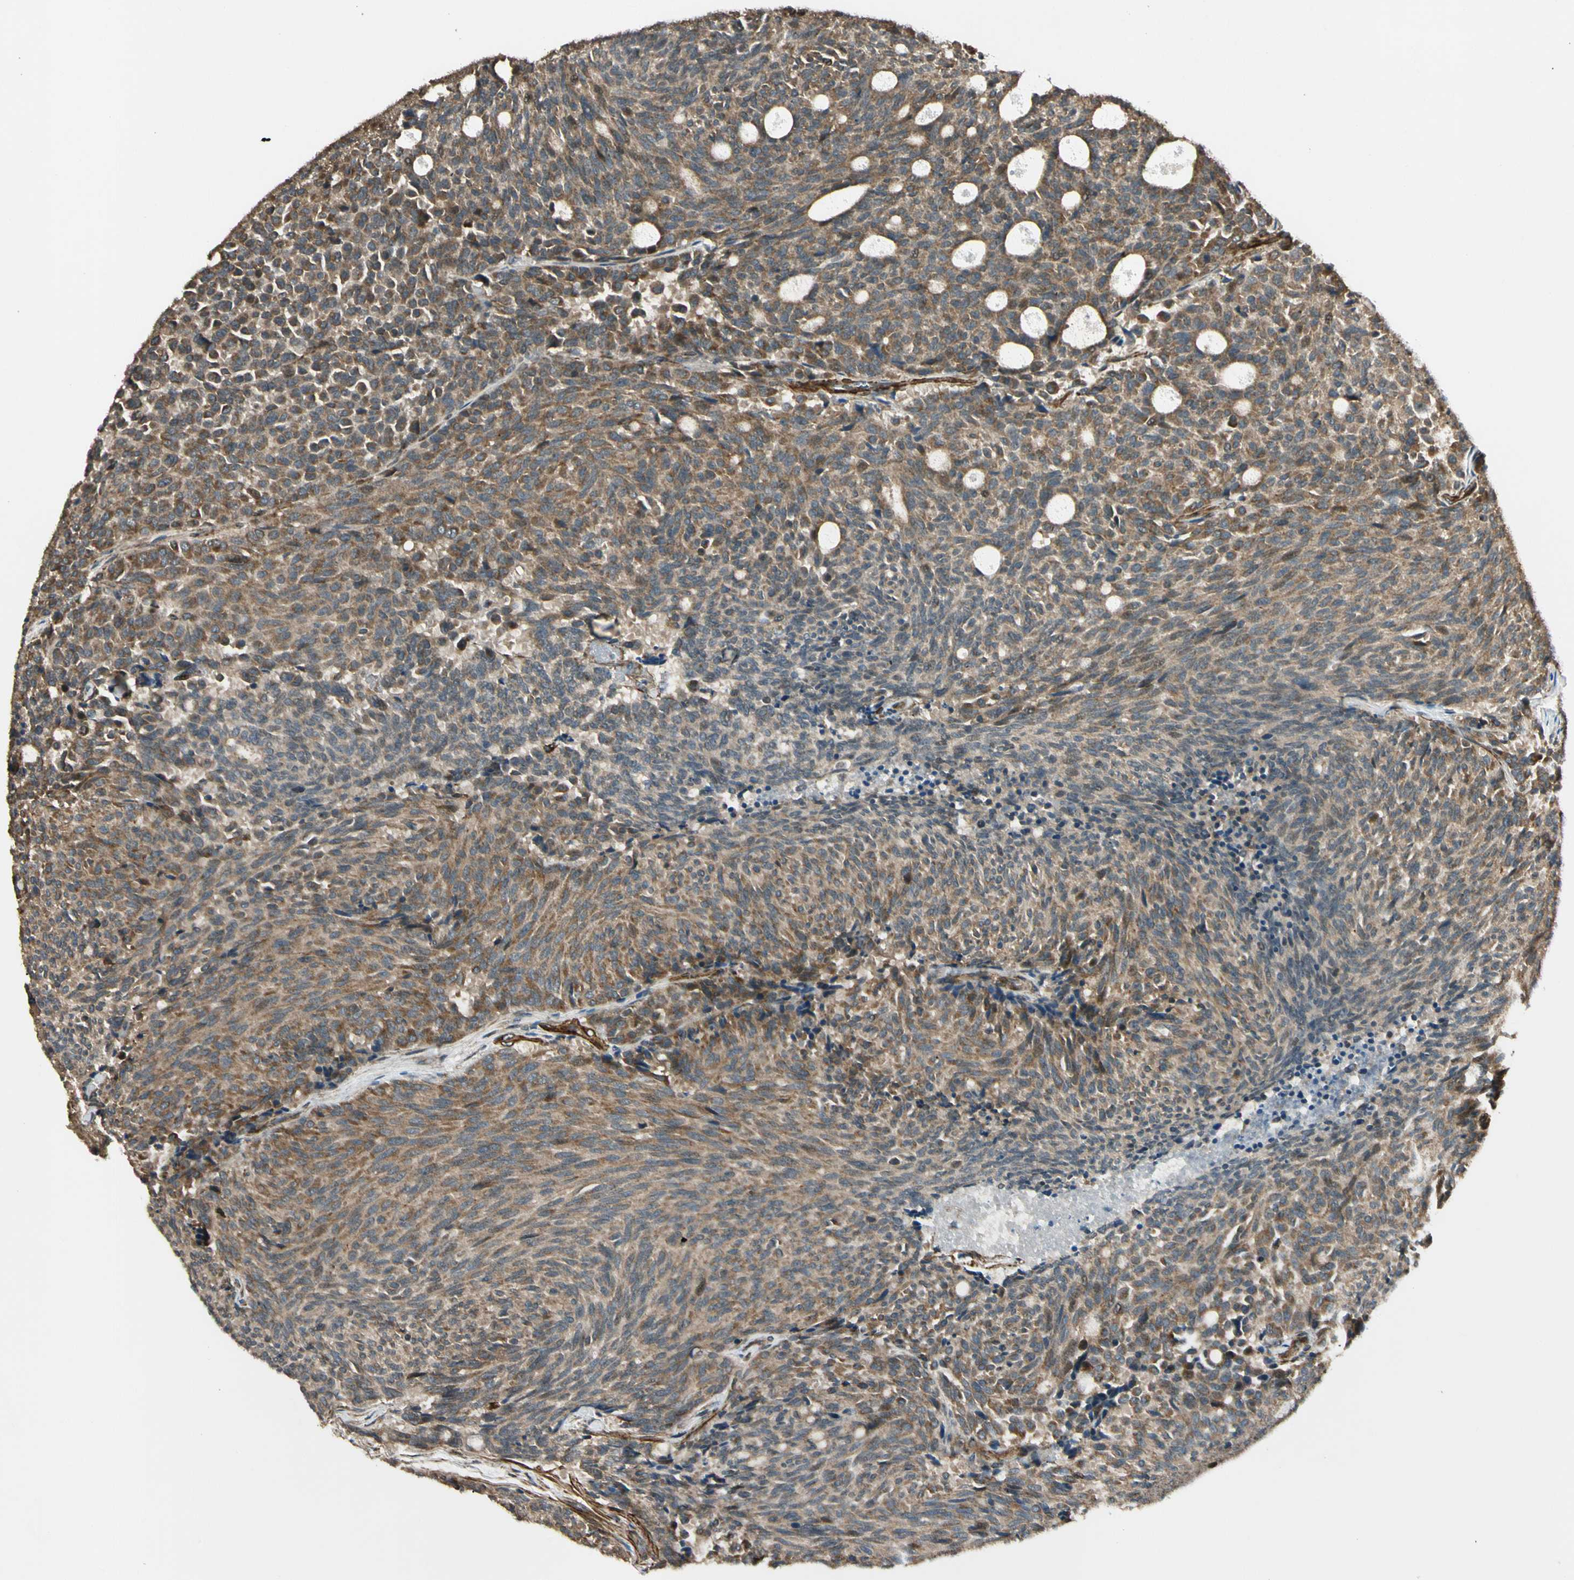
{"staining": {"intensity": "moderate", "quantity": ">75%", "location": "cytoplasmic/membranous"}, "tissue": "carcinoid", "cell_type": "Tumor cells", "image_type": "cancer", "snomed": [{"axis": "morphology", "description": "Carcinoid, malignant, NOS"}, {"axis": "topography", "description": "Pancreas"}], "caption": "Immunohistochemical staining of human malignant carcinoid reveals moderate cytoplasmic/membranous protein expression in about >75% of tumor cells.", "gene": "GCK", "patient": {"sex": "female", "age": 54}}